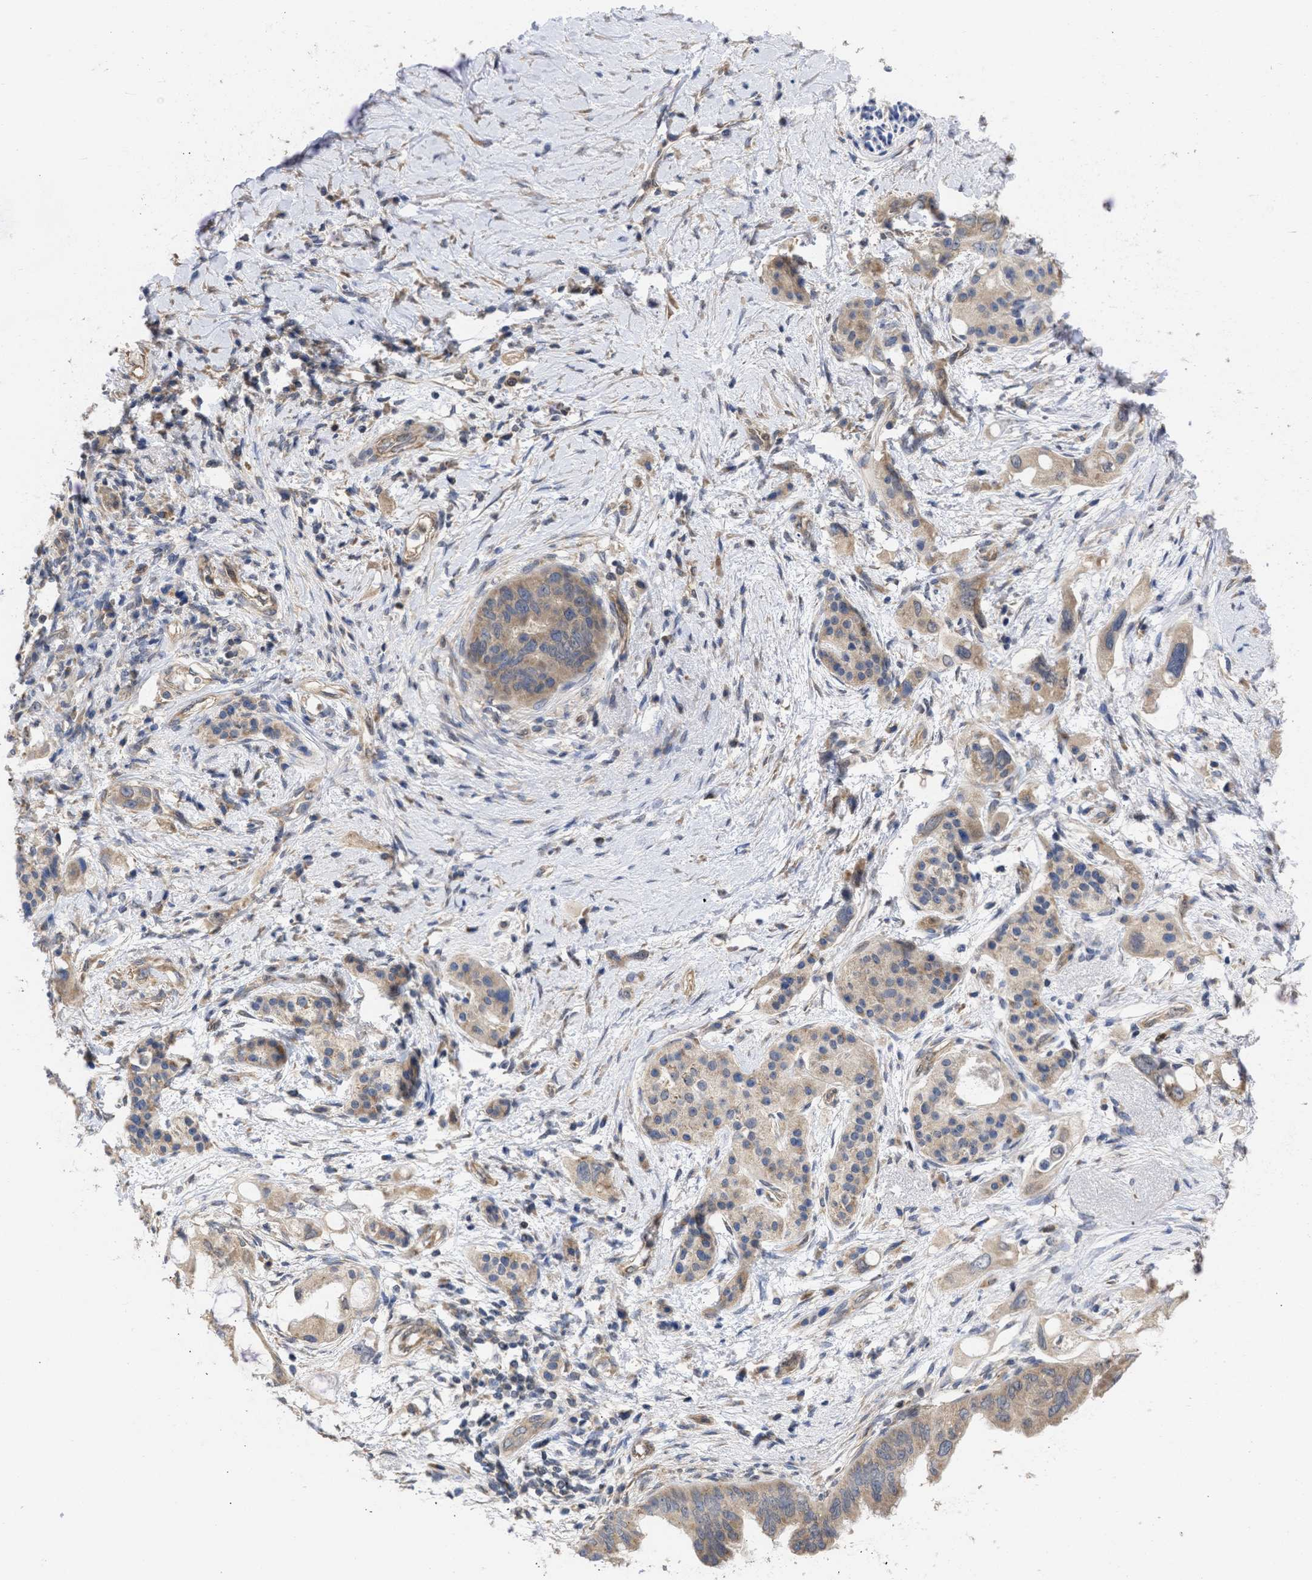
{"staining": {"intensity": "weak", "quantity": "25%-75%", "location": "cytoplasmic/membranous"}, "tissue": "pancreatic cancer", "cell_type": "Tumor cells", "image_type": "cancer", "snomed": [{"axis": "morphology", "description": "Adenocarcinoma, NOS"}, {"axis": "topography", "description": "Pancreas"}], "caption": "Protein analysis of adenocarcinoma (pancreatic) tissue shows weak cytoplasmic/membranous positivity in about 25%-75% of tumor cells.", "gene": "MAP2K3", "patient": {"sex": "female", "age": 56}}